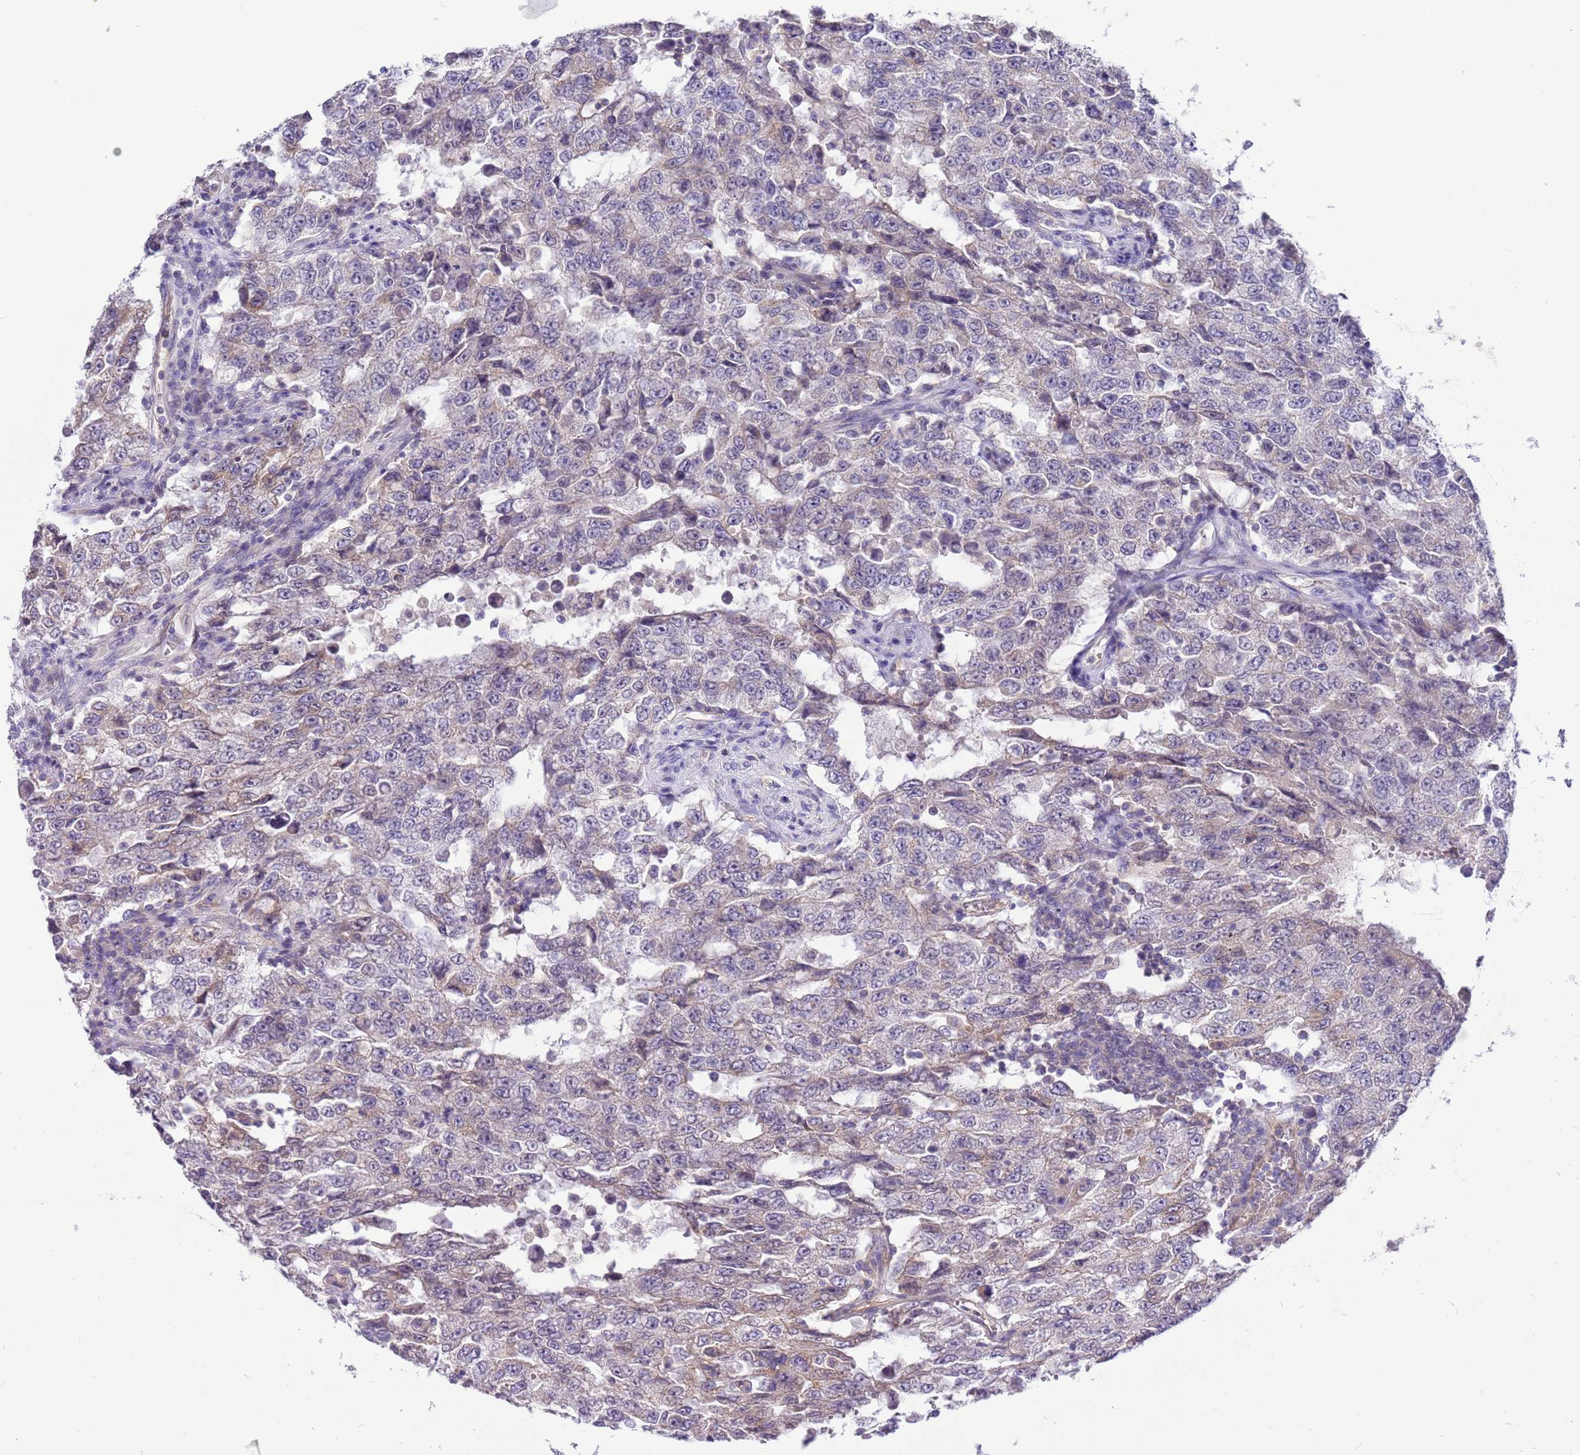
{"staining": {"intensity": "weak", "quantity": "<25%", "location": "cytoplasmic/membranous"}, "tissue": "testis cancer", "cell_type": "Tumor cells", "image_type": "cancer", "snomed": [{"axis": "morphology", "description": "Carcinoma, Embryonal, NOS"}, {"axis": "topography", "description": "Testis"}], "caption": "IHC of testis cancer shows no staining in tumor cells.", "gene": "GLCE", "patient": {"sex": "male", "age": 26}}